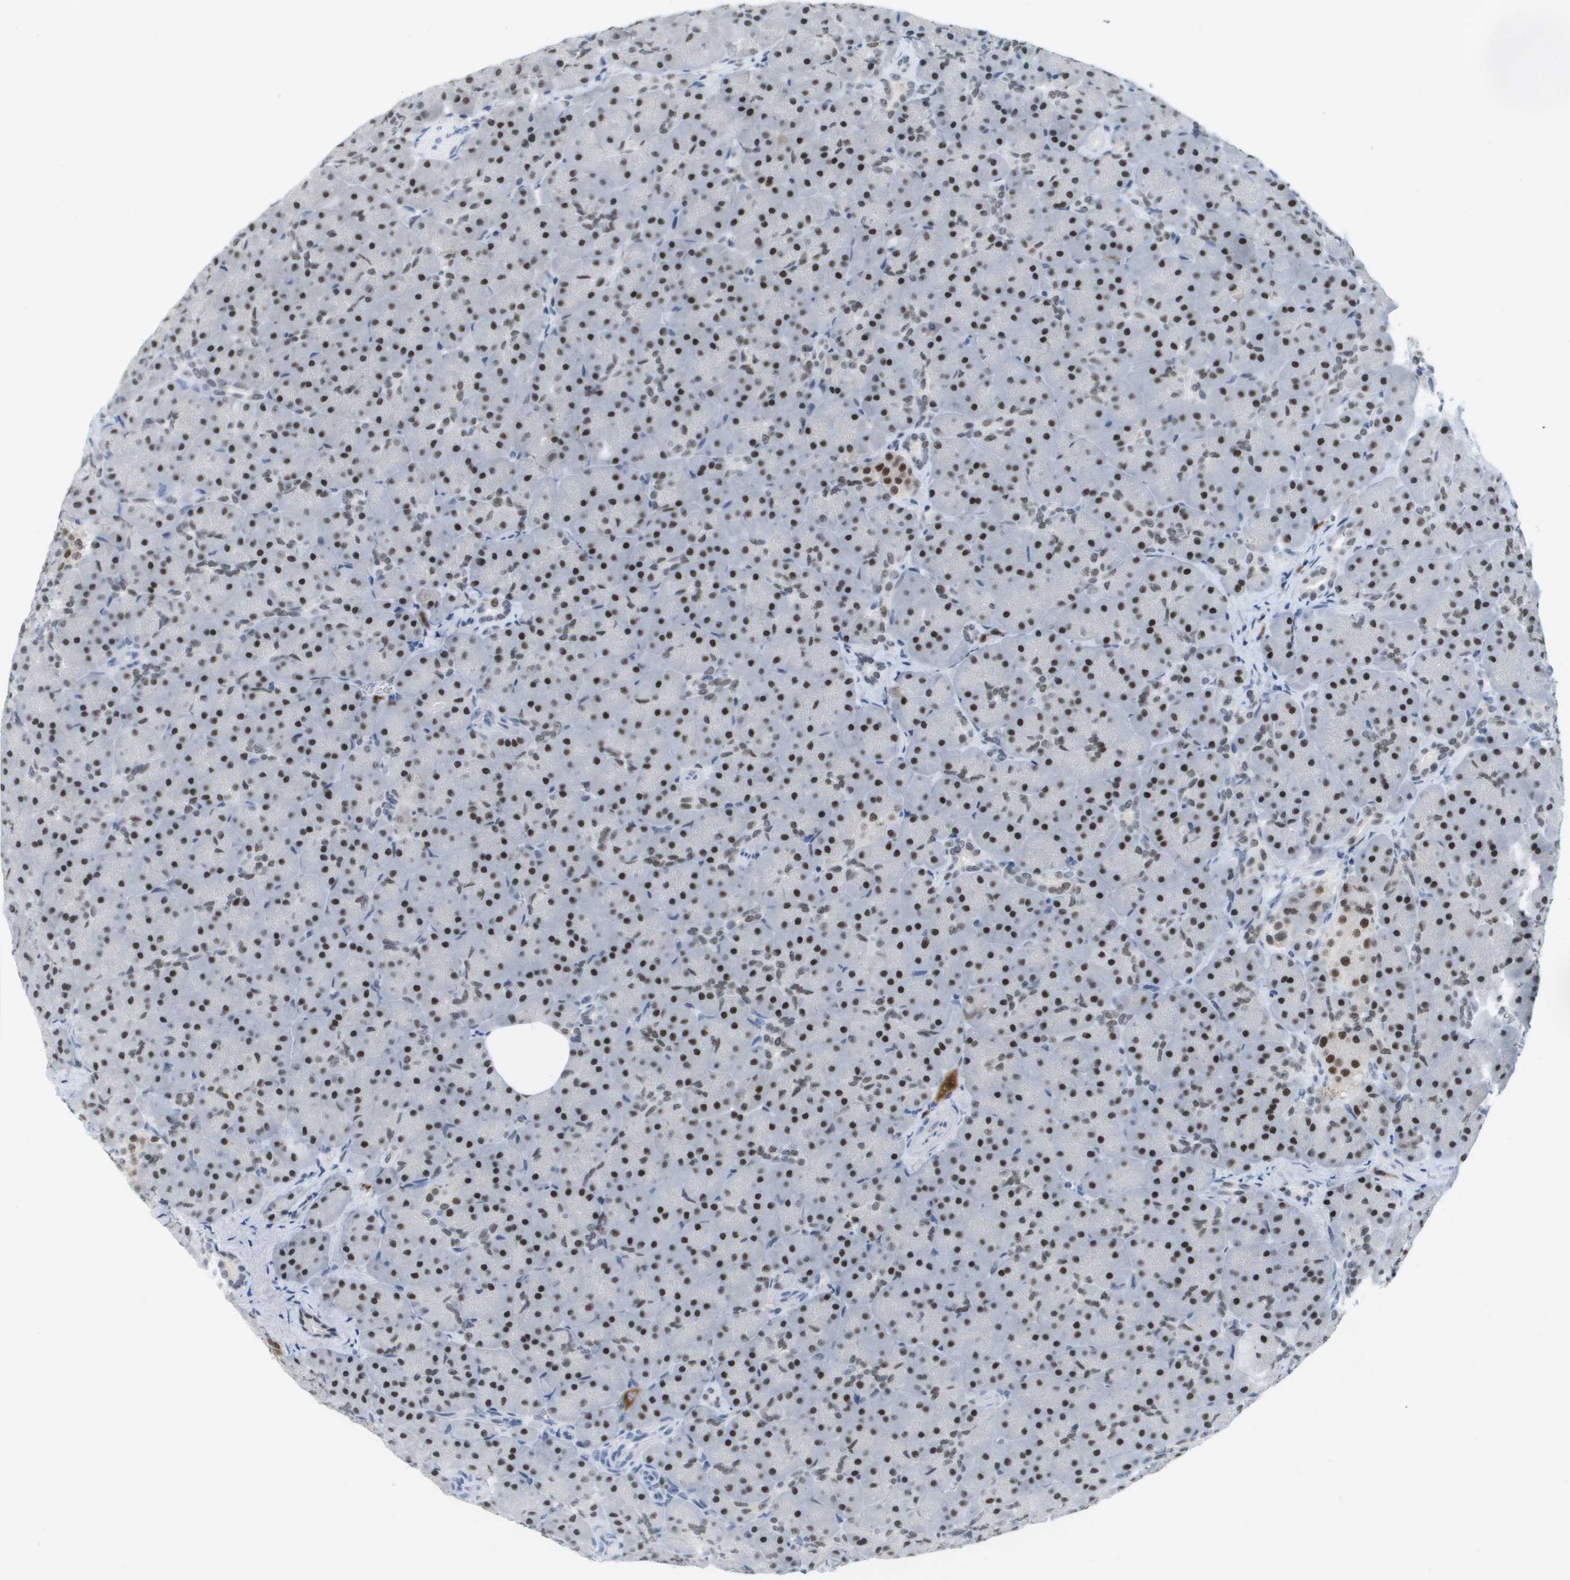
{"staining": {"intensity": "strong", "quantity": ">75%", "location": "nuclear"}, "tissue": "pancreas", "cell_type": "Exocrine glandular cells", "image_type": "normal", "snomed": [{"axis": "morphology", "description": "Normal tissue, NOS"}, {"axis": "topography", "description": "Pancreas"}], "caption": "Protein staining of benign pancreas displays strong nuclear positivity in approximately >75% of exocrine glandular cells.", "gene": "TP53RK", "patient": {"sex": "male", "age": 66}}